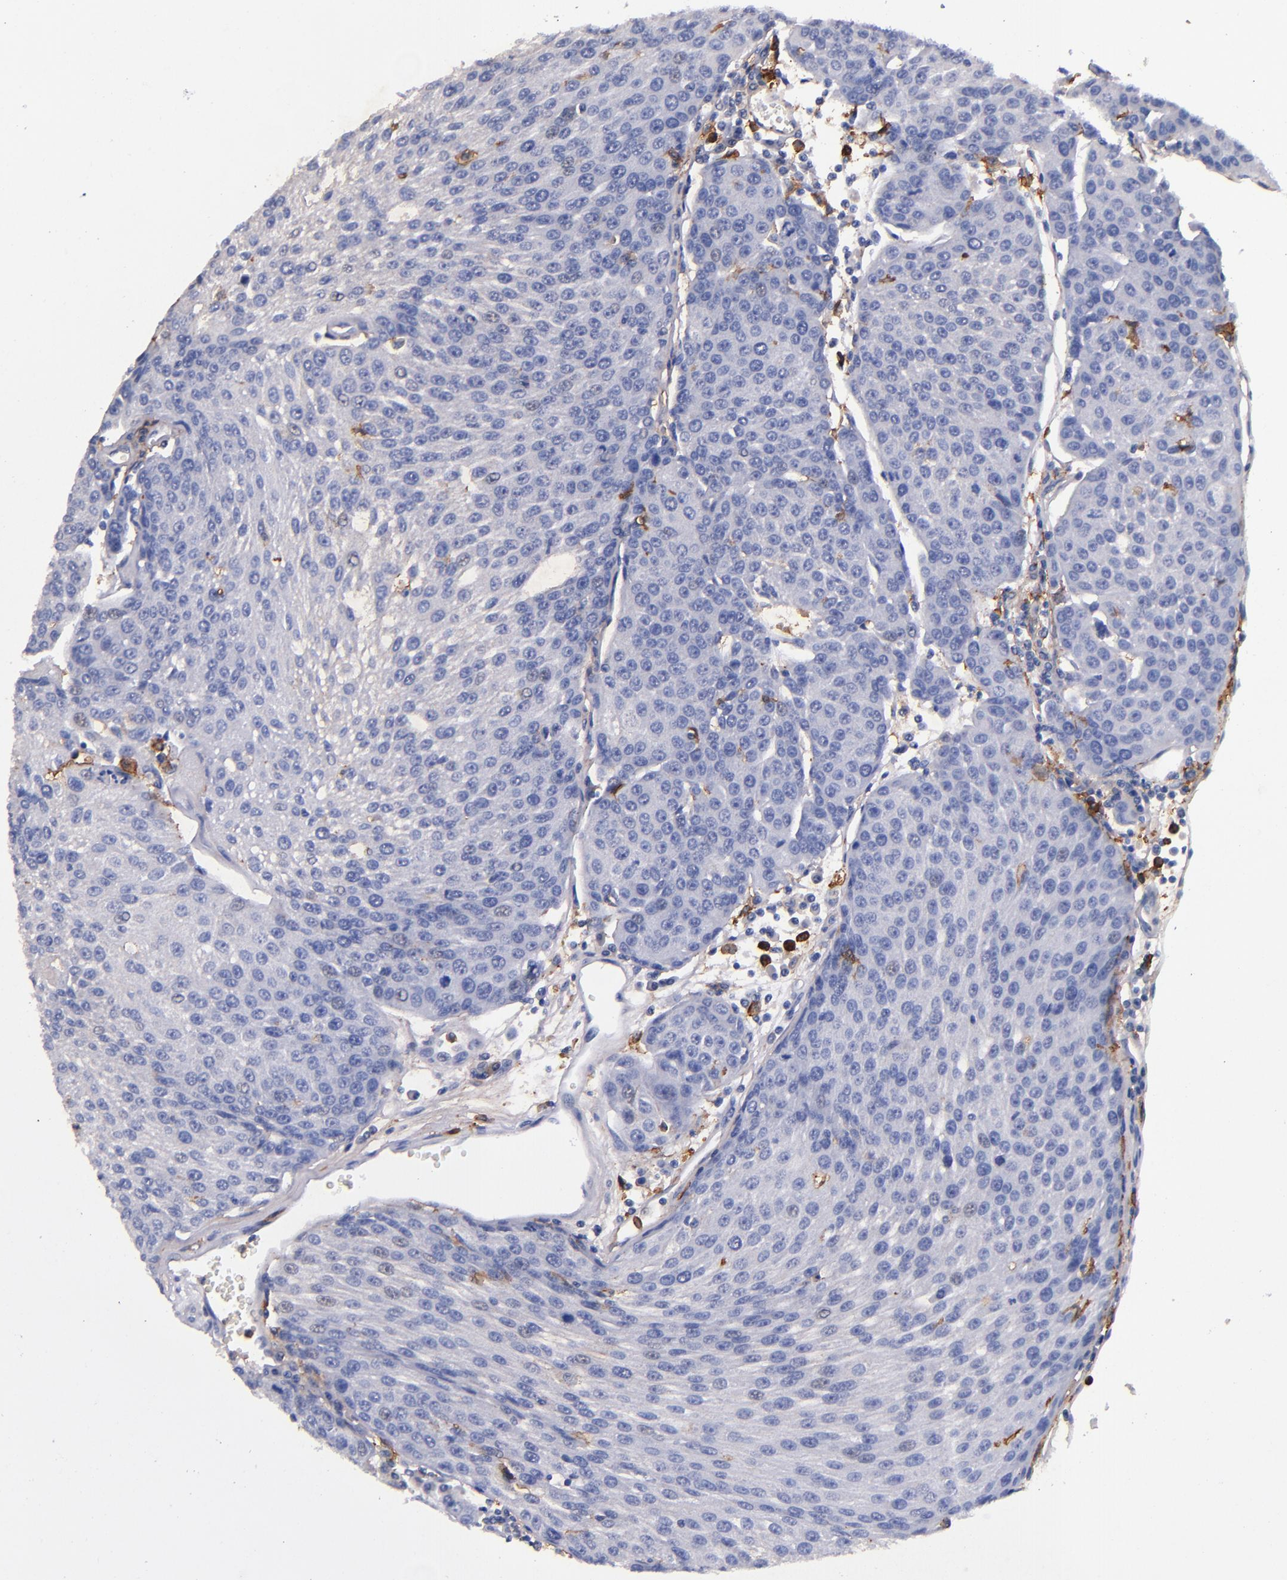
{"staining": {"intensity": "negative", "quantity": "none", "location": "none"}, "tissue": "urothelial cancer", "cell_type": "Tumor cells", "image_type": "cancer", "snomed": [{"axis": "morphology", "description": "Urothelial carcinoma, High grade"}, {"axis": "topography", "description": "Urinary bladder"}], "caption": "A histopathology image of human urothelial carcinoma (high-grade) is negative for staining in tumor cells.", "gene": "SIRPA", "patient": {"sex": "female", "age": 85}}